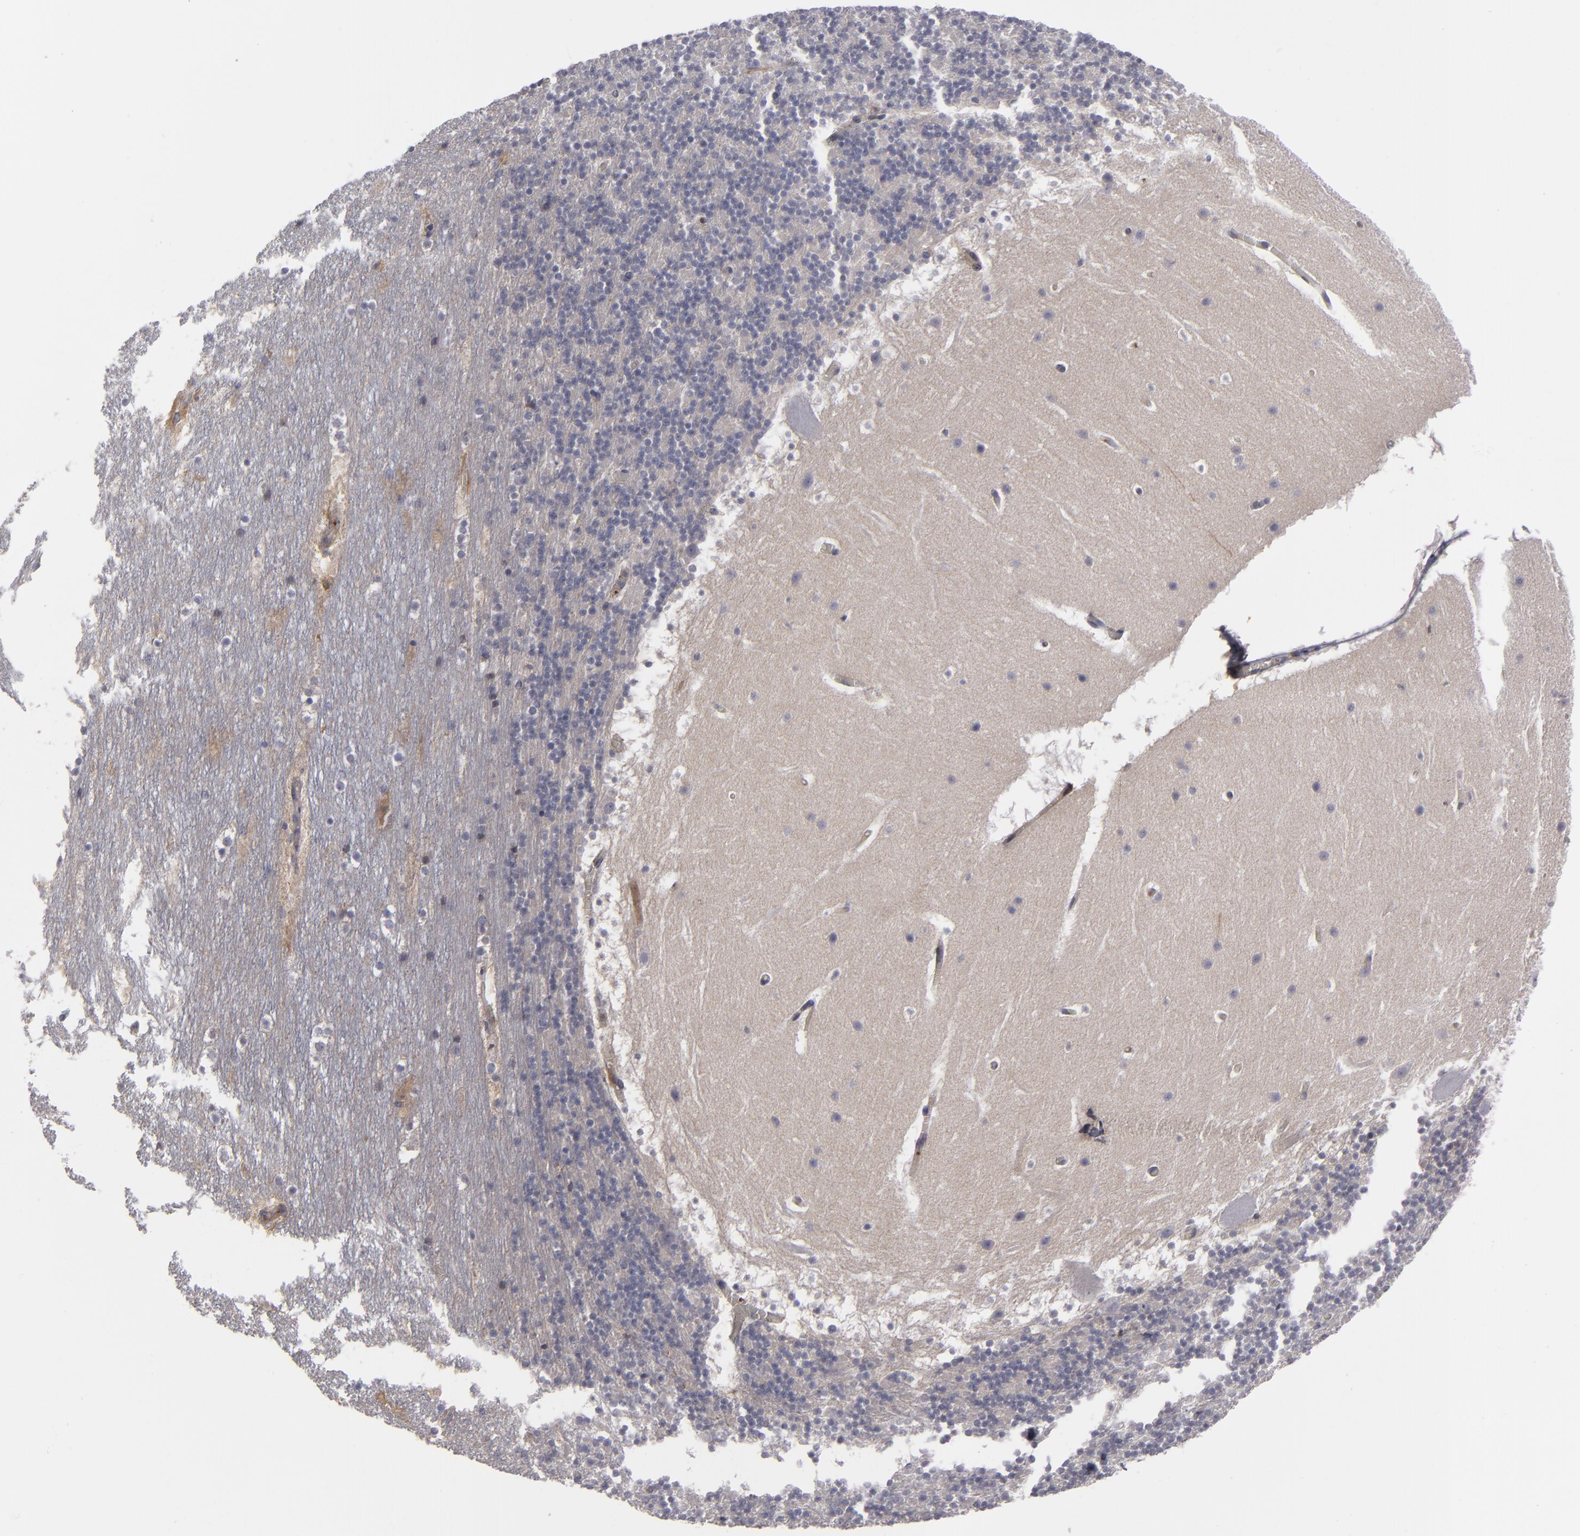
{"staining": {"intensity": "negative", "quantity": "none", "location": "none"}, "tissue": "cerebellum", "cell_type": "Cells in granular layer", "image_type": "normal", "snomed": [{"axis": "morphology", "description": "Normal tissue, NOS"}, {"axis": "topography", "description": "Cerebellum"}], "caption": "A high-resolution image shows immunohistochemistry staining of benign cerebellum, which exhibits no significant staining in cells in granular layer. The staining is performed using DAB brown chromogen with nuclei counter-stained in using hematoxylin.", "gene": "LRG1", "patient": {"sex": "male", "age": 45}}